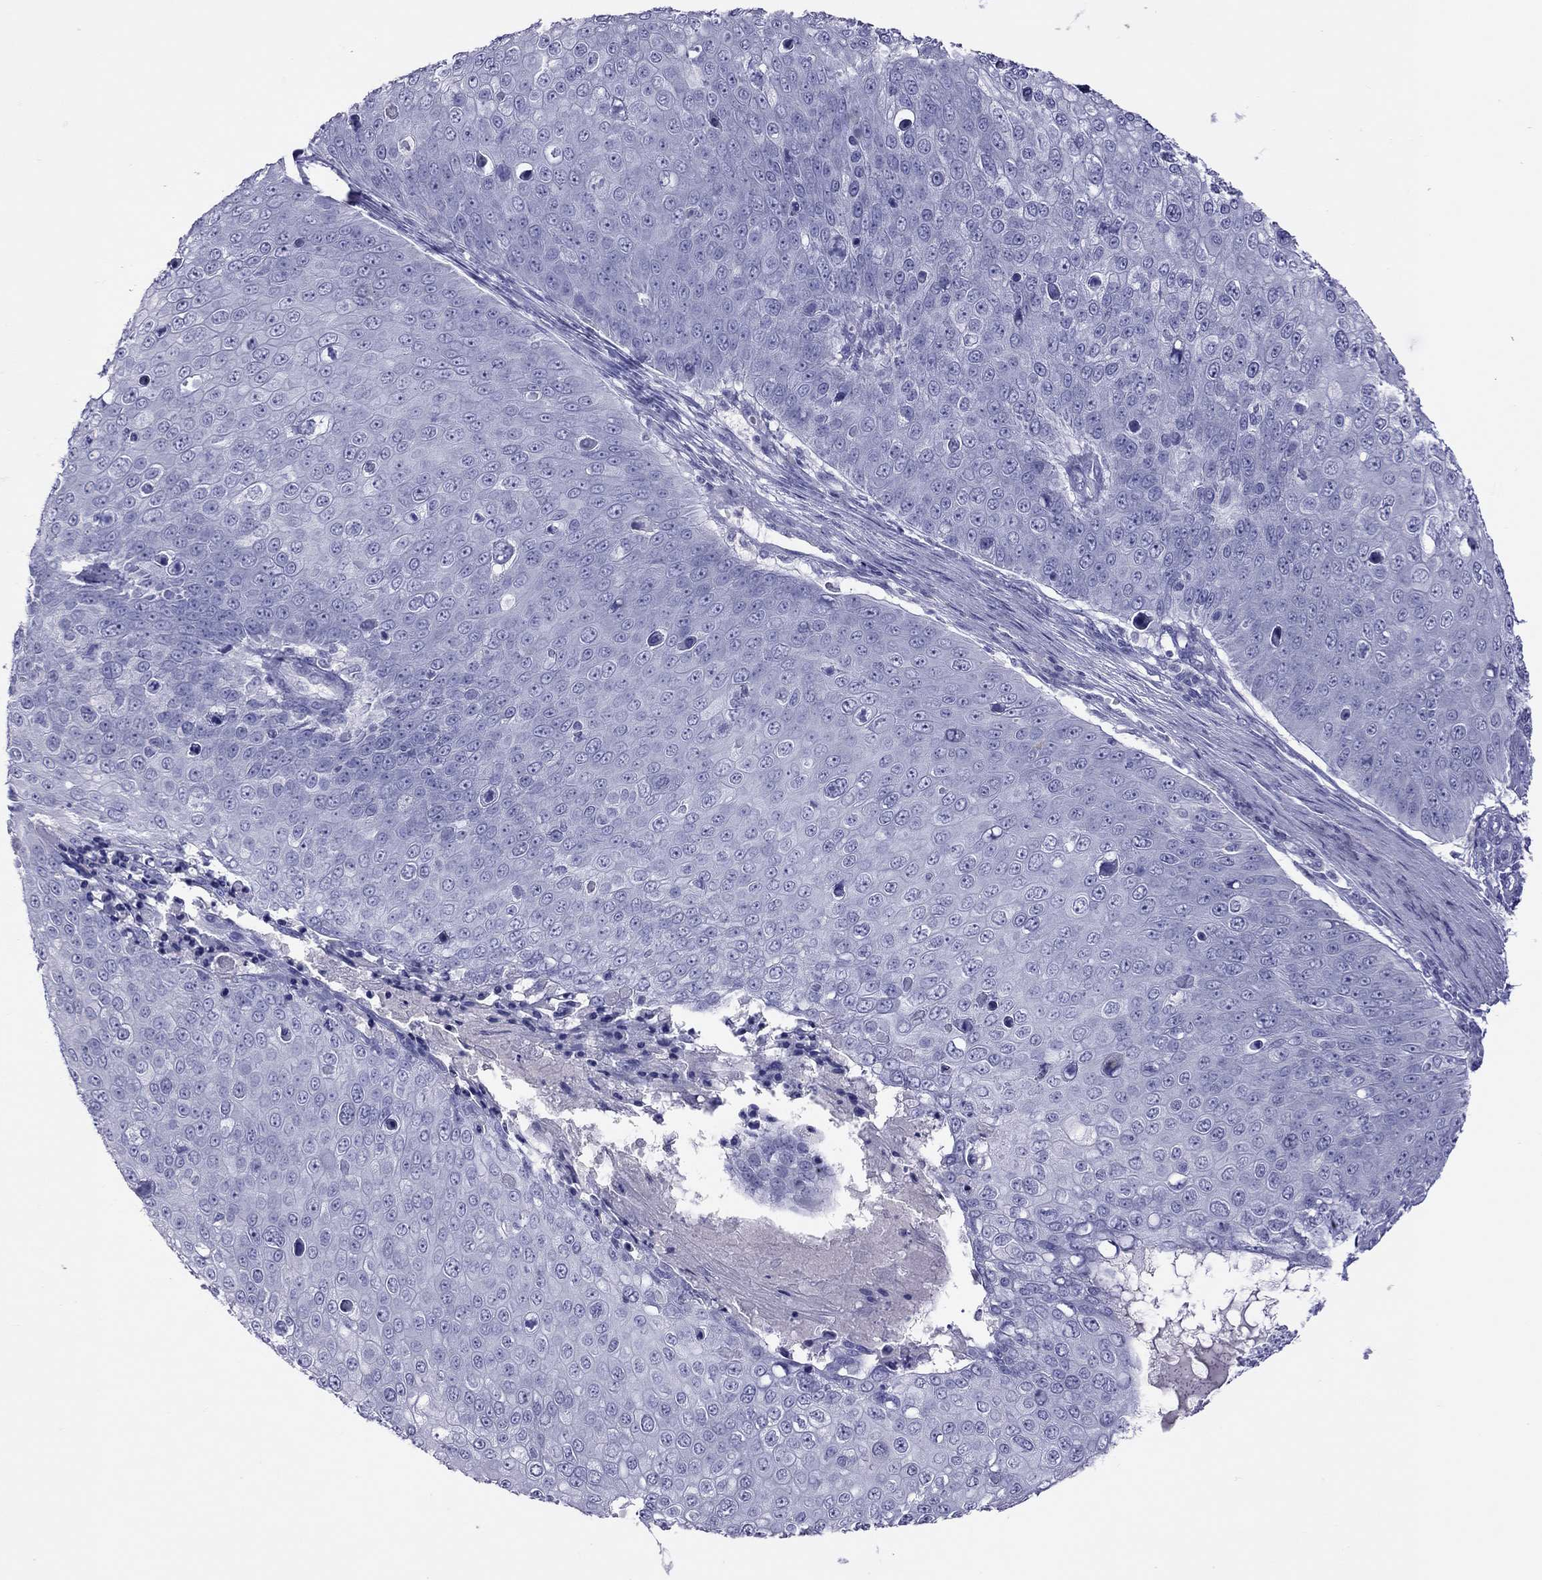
{"staining": {"intensity": "negative", "quantity": "none", "location": "none"}, "tissue": "skin cancer", "cell_type": "Tumor cells", "image_type": "cancer", "snomed": [{"axis": "morphology", "description": "Squamous cell carcinoma, NOS"}, {"axis": "topography", "description": "Skin"}], "caption": "Tumor cells are negative for brown protein staining in skin cancer (squamous cell carcinoma).", "gene": "STAG3", "patient": {"sex": "male", "age": 71}}